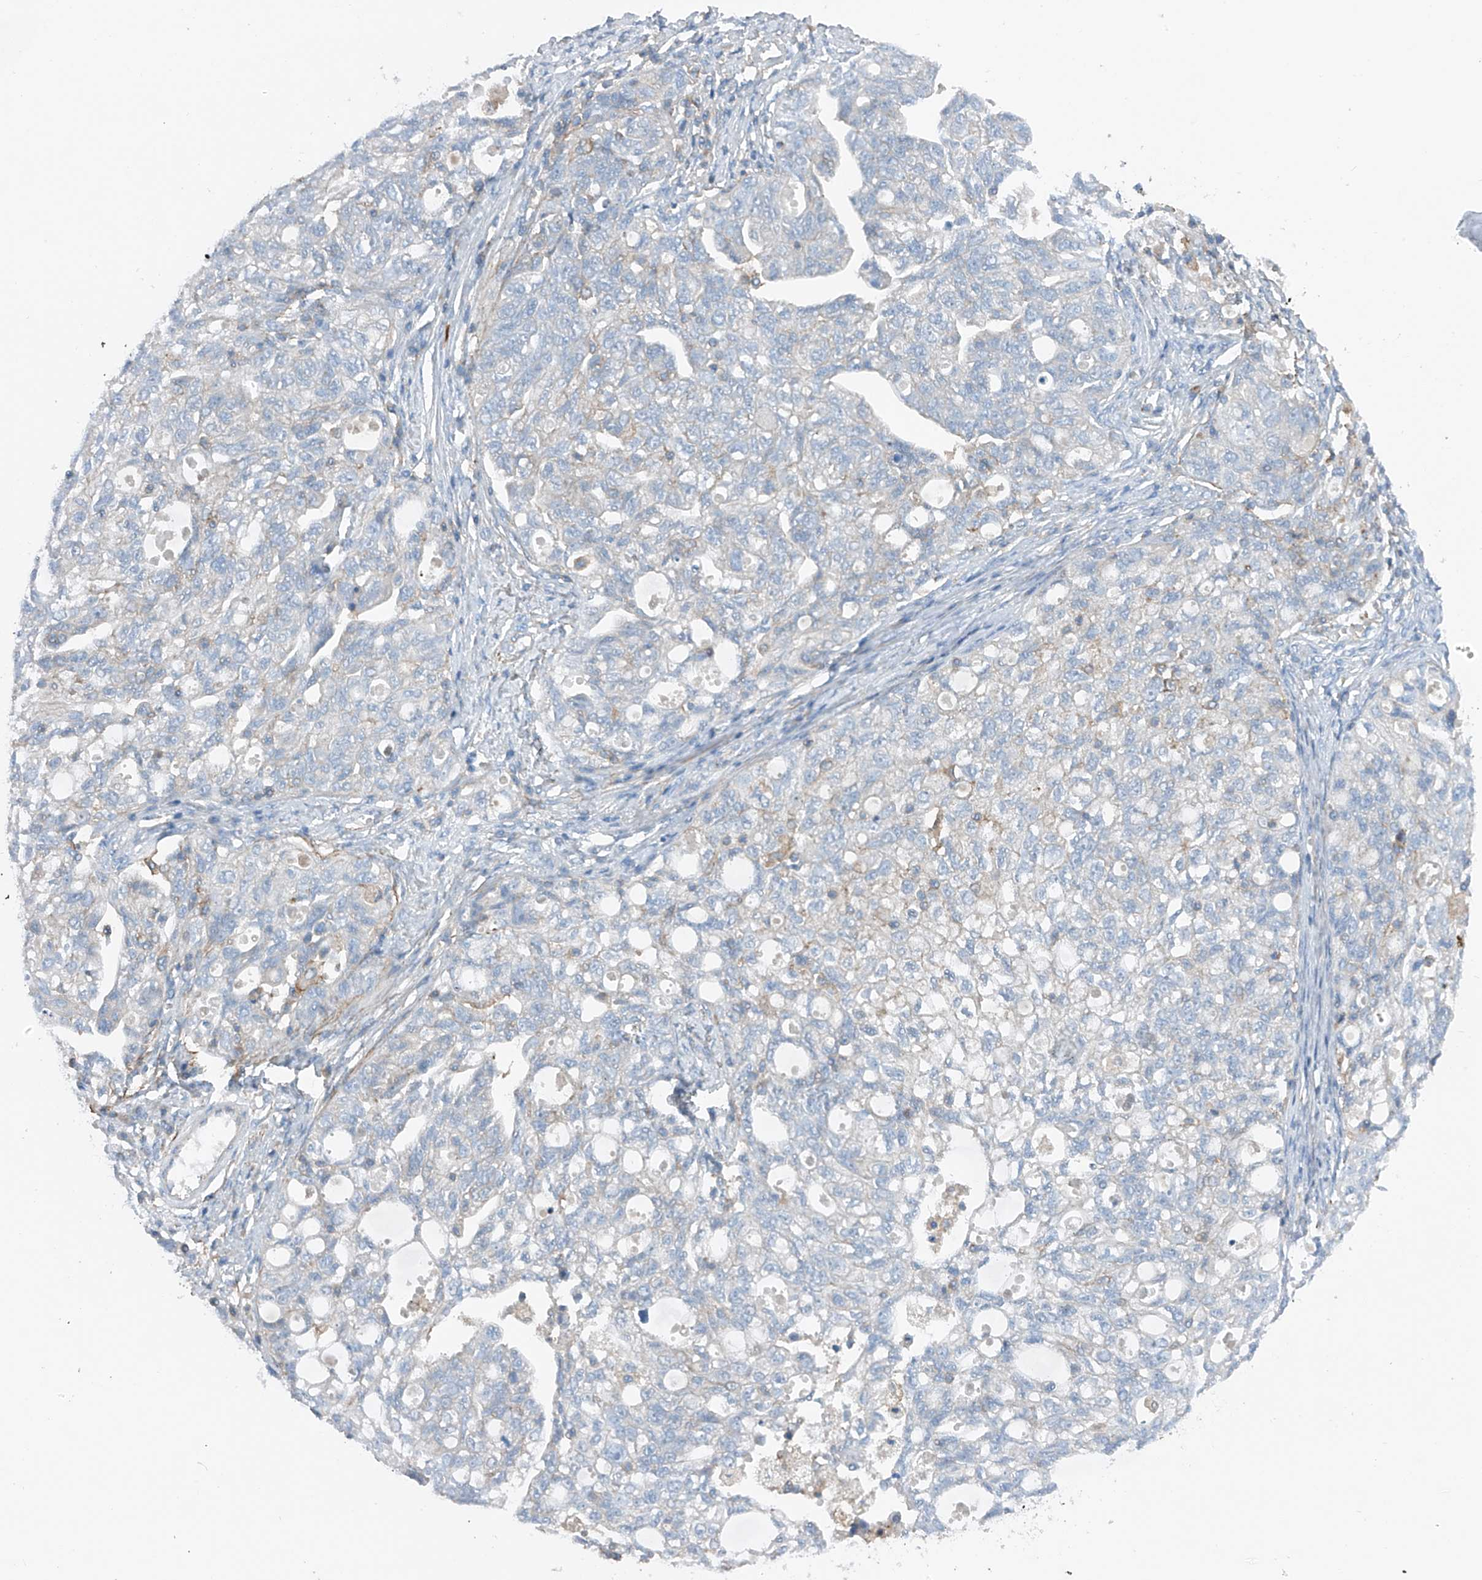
{"staining": {"intensity": "negative", "quantity": "none", "location": "none"}, "tissue": "ovarian cancer", "cell_type": "Tumor cells", "image_type": "cancer", "snomed": [{"axis": "morphology", "description": "Carcinoma, NOS"}, {"axis": "morphology", "description": "Cystadenocarcinoma, serous, NOS"}, {"axis": "topography", "description": "Ovary"}], "caption": "Ovarian cancer was stained to show a protein in brown. There is no significant expression in tumor cells. (DAB (3,3'-diaminobenzidine) immunohistochemistry, high magnification).", "gene": "NALCN", "patient": {"sex": "female", "age": 69}}